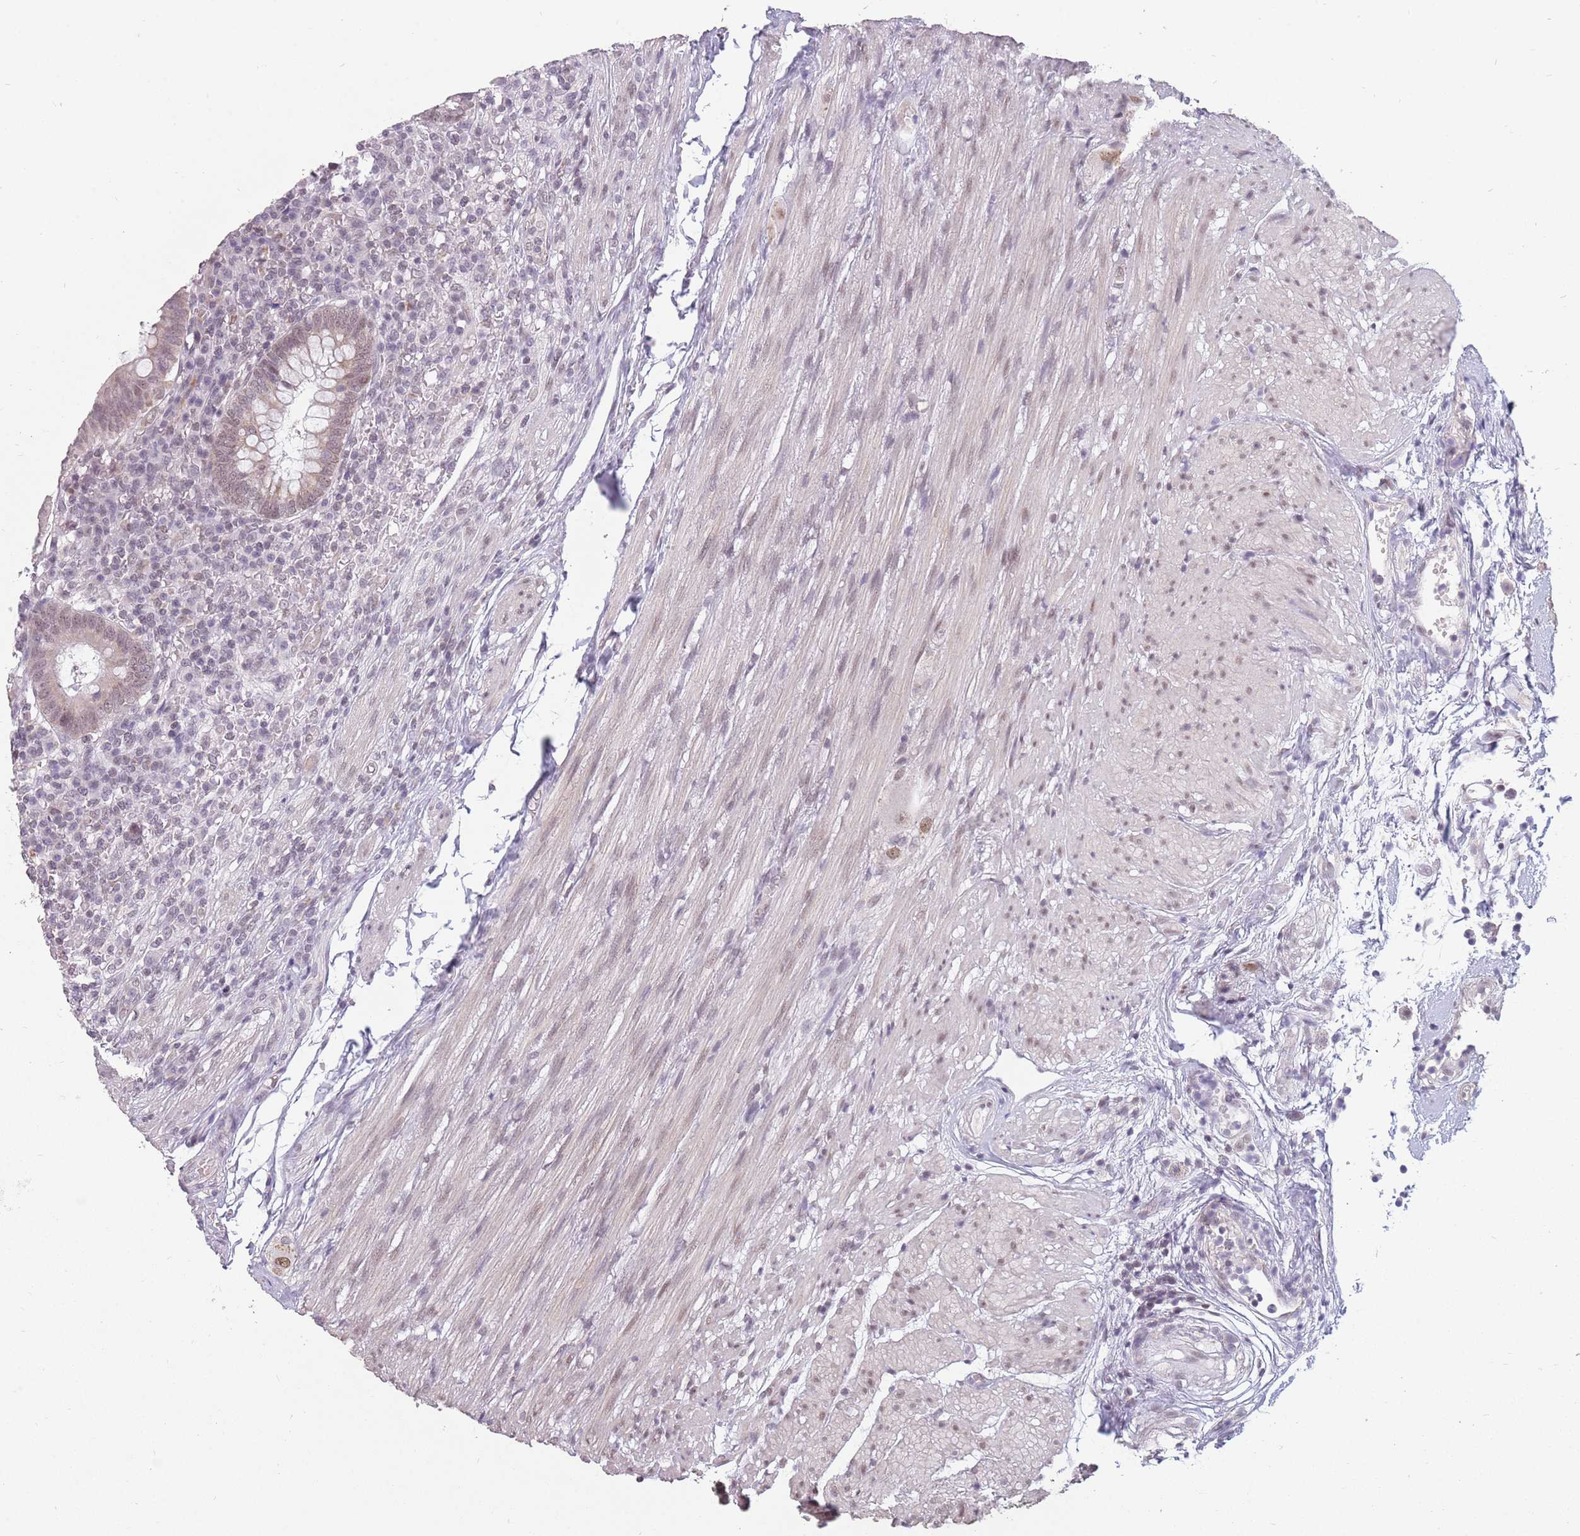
{"staining": {"intensity": "weak", "quantity": "25%-75%", "location": "cytoplasmic/membranous"}, "tissue": "appendix", "cell_type": "Glandular cells", "image_type": "normal", "snomed": [{"axis": "morphology", "description": "Normal tissue, NOS"}, {"axis": "topography", "description": "Appendix"}], "caption": "An IHC micrograph of normal tissue is shown. Protein staining in brown shows weak cytoplasmic/membranous positivity in appendix within glandular cells. (DAB (3,3'-diaminobenzidine) IHC with brightfield microscopy, high magnification).", "gene": "ZNF574", "patient": {"sex": "male", "age": 83}}